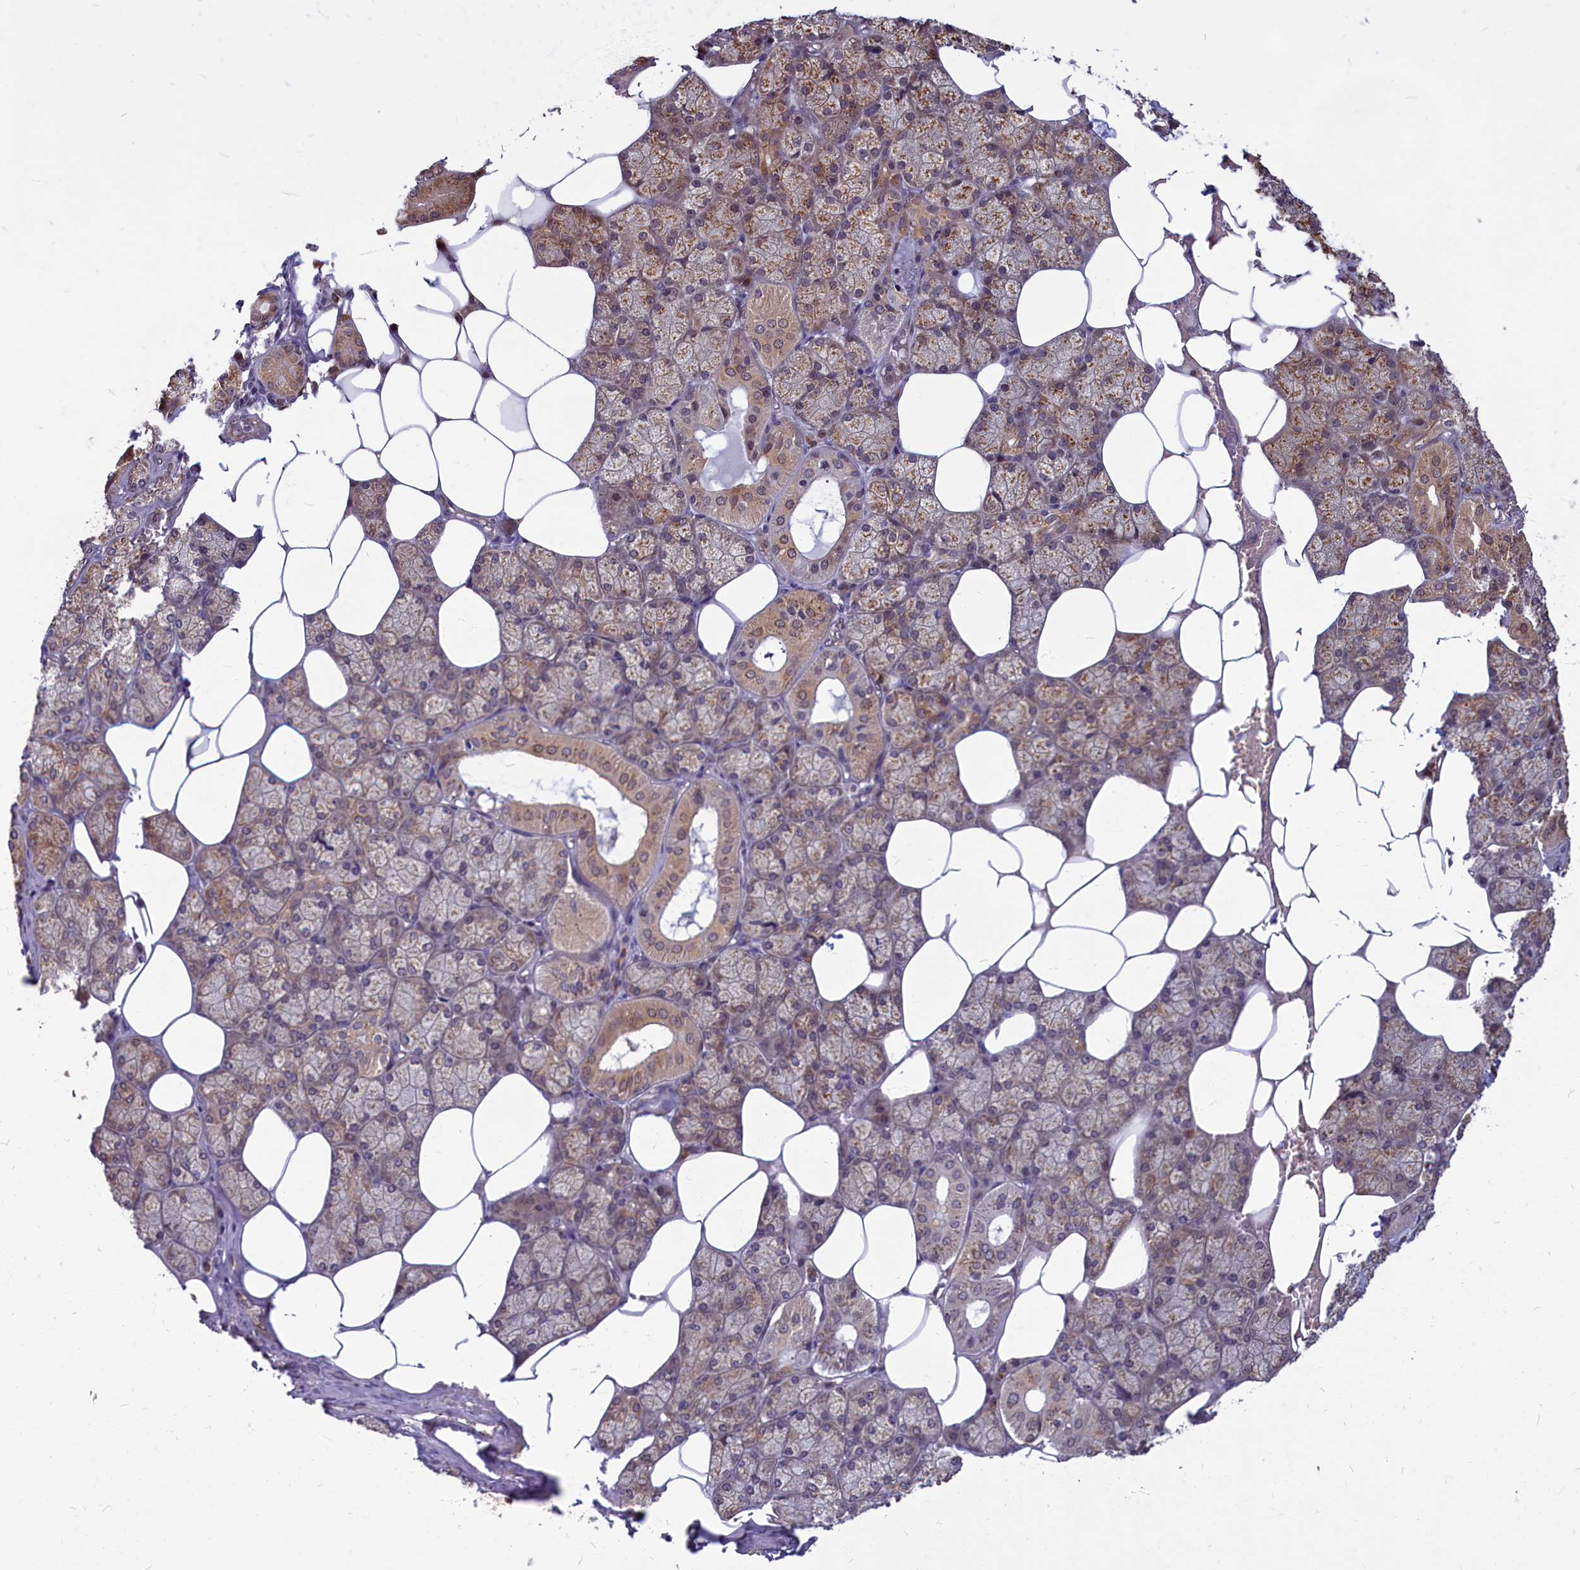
{"staining": {"intensity": "moderate", "quantity": "25%-75%", "location": "cytoplasmic/membranous,nuclear"}, "tissue": "salivary gland", "cell_type": "Glandular cells", "image_type": "normal", "snomed": [{"axis": "morphology", "description": "Normal tissue, NOS"}, {"axis": "topography", "description": "Salivary gland"}], "caption": "Salivary gland stained with immunohistochemistry demonstrates moderate cytoplasmic/membranous,nuclear staining in approximately 25%-75% of glandular cells.", "gene": "ENSG00000274944", "patient": {"sex": "male", "age": 62}}